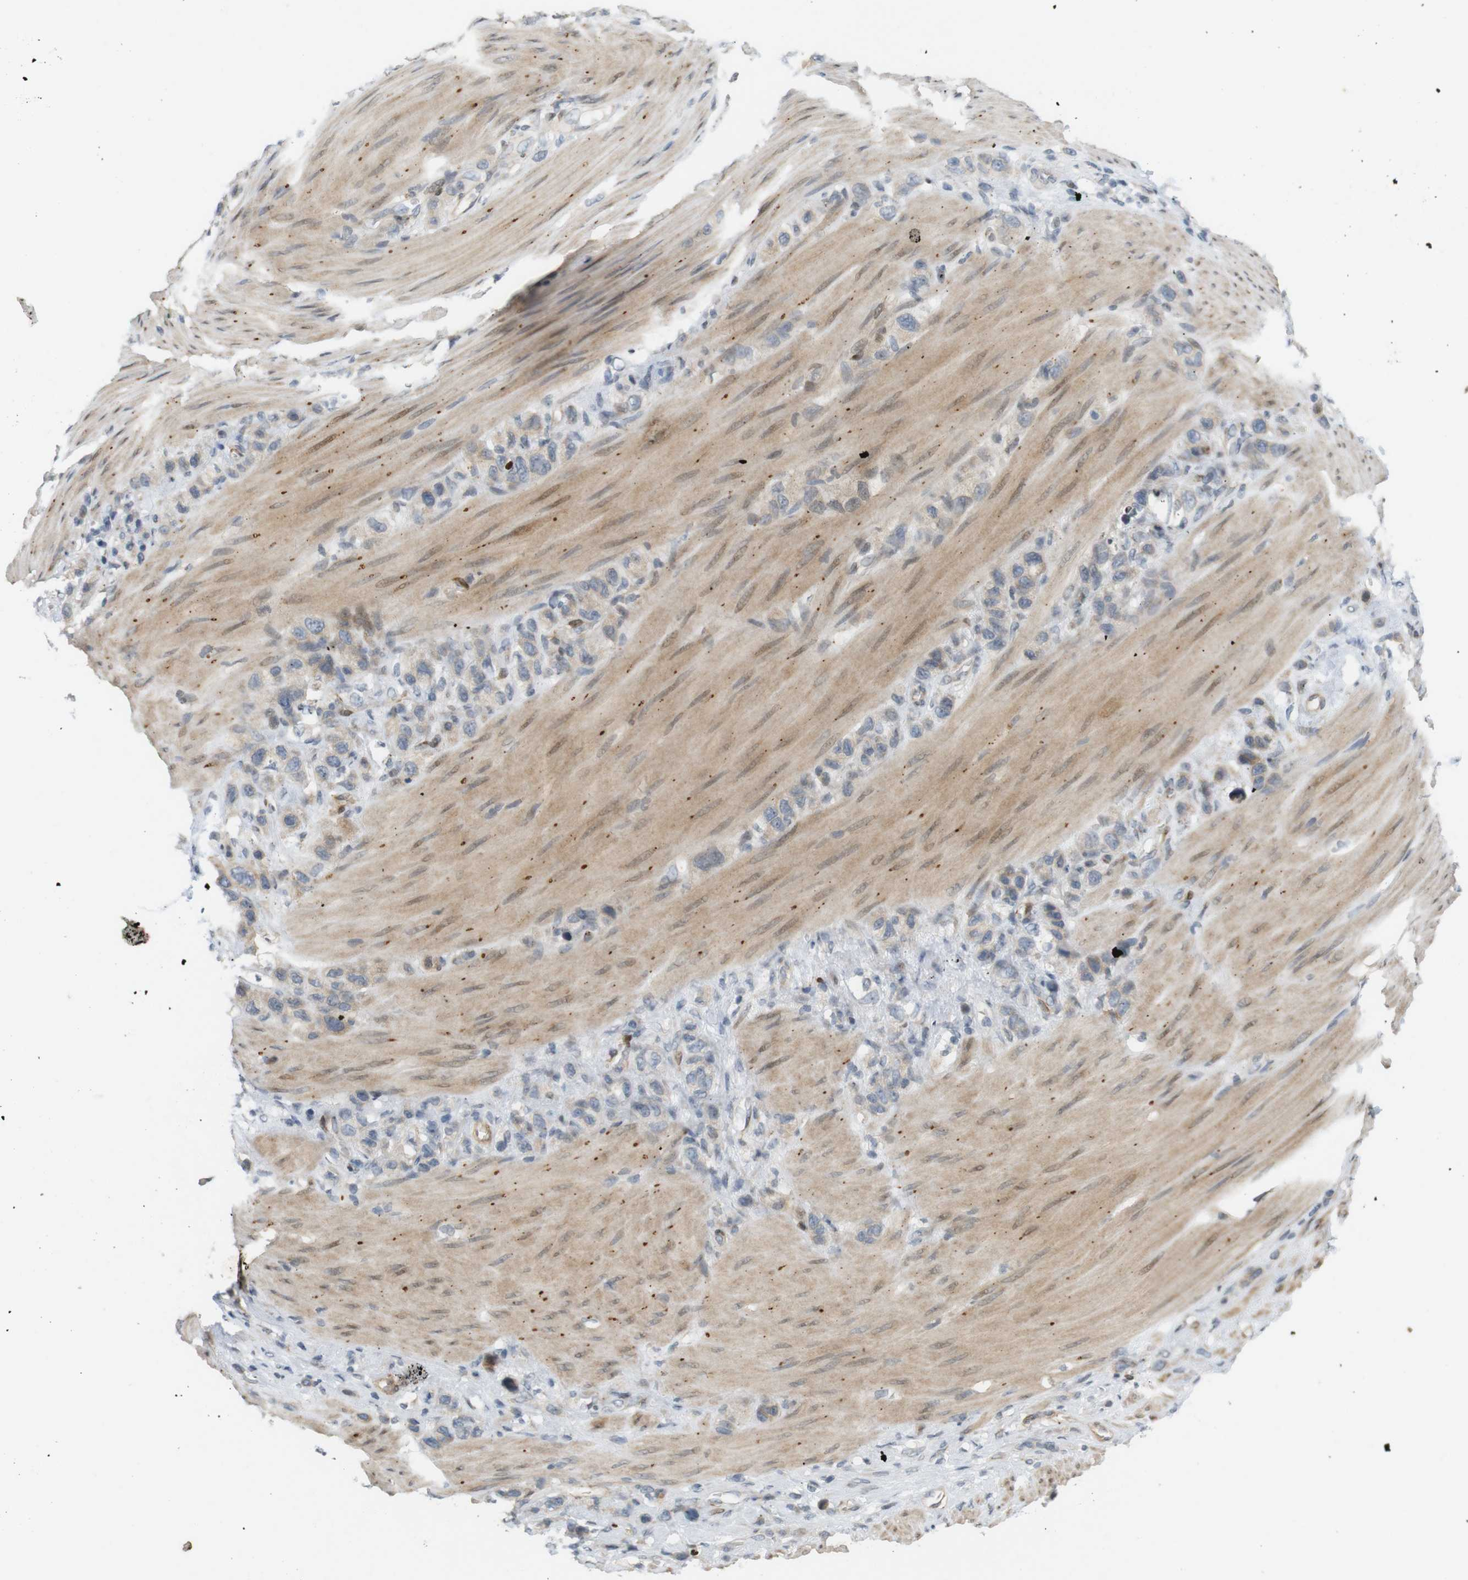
{"staining": {"intensity": "weak", "quantity": "<25%", "location": "cytoplasmic/membranous"}, "tissue": "stomach cancer", "cell_type": "Tumor cells", "image_type": "cancer", "snomed": [{"axis": "morphology", "description": "Adenocarcinoma, NOS"}, {"axis": "morphology", "description": "Adenocarcinoma, High grade"}, {"axis": "topography", "description": "Stomach, upper"}, {"axis": "topography", "description": "Stomach, lower"}], "caption": "Tumor cells show no significant expression in stomach adenocarcinoma. Brightfield microscopy of IHC stained with DAB (brown) and hematoxylin (blue), captured at high magnification.", "gene": "PPP1R14A", "patient": {"sex": "female", "age": 65}}